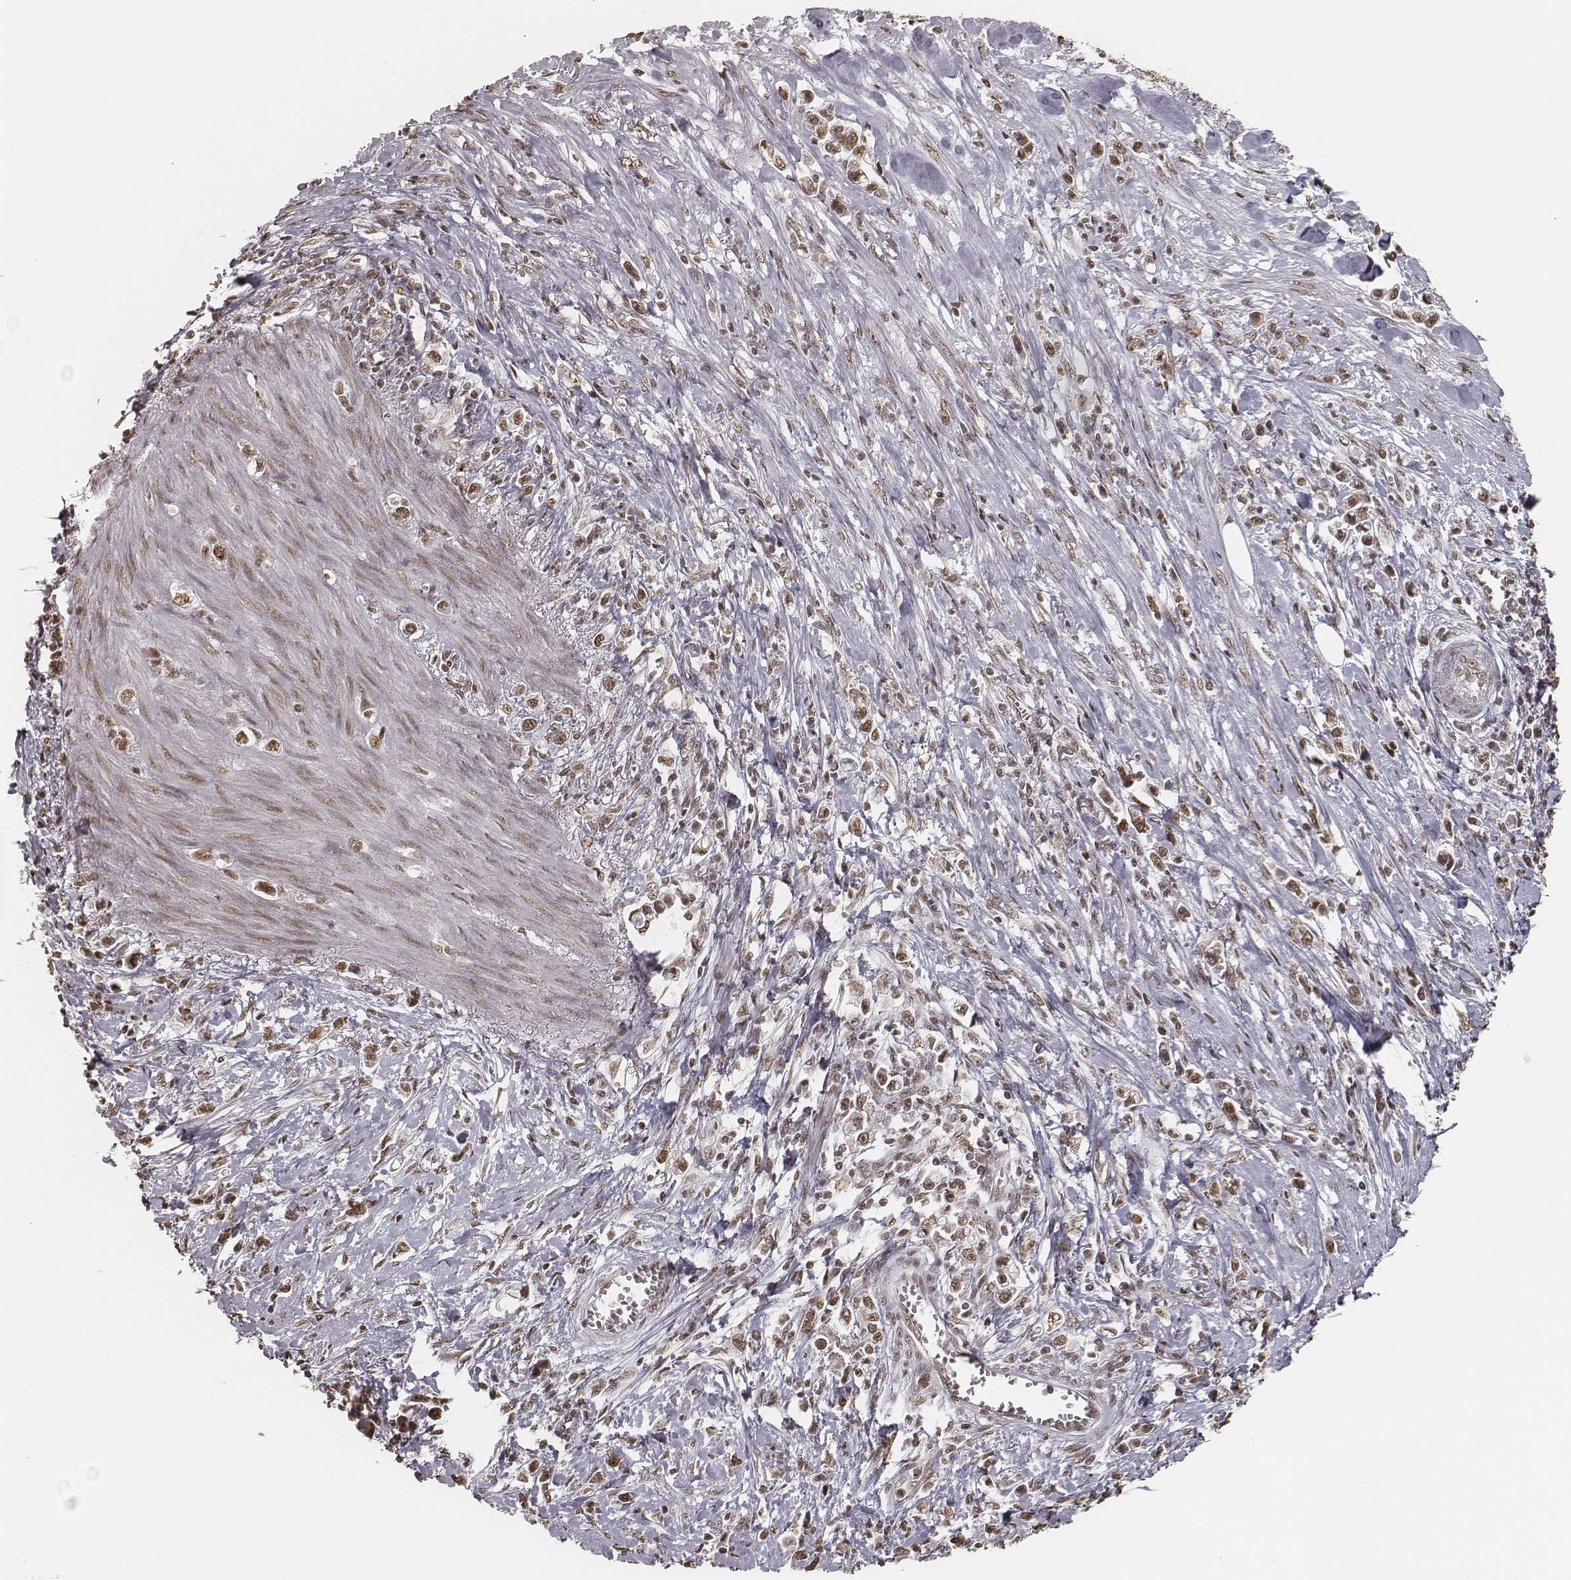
{"staining": {"intensity": "moderate", "quantity": ">75%", "location": "nuclear"}, "tissue": "stomach cancer", "cell_type": "Tumor cells", "image_type": "cancer", "snomed": [{"axis": "morphology", "description": "Adenocarcinoma, NOS"}, {"axis": "topography", "description": "Stomach"}], "caption": "Immunohistochemical staining of stomach cancer shows moderate nuclear protein positivity in about >75% of tumor cells.", "gene": "HMGA2", "patient": {"sex": "male", "age": 63}}